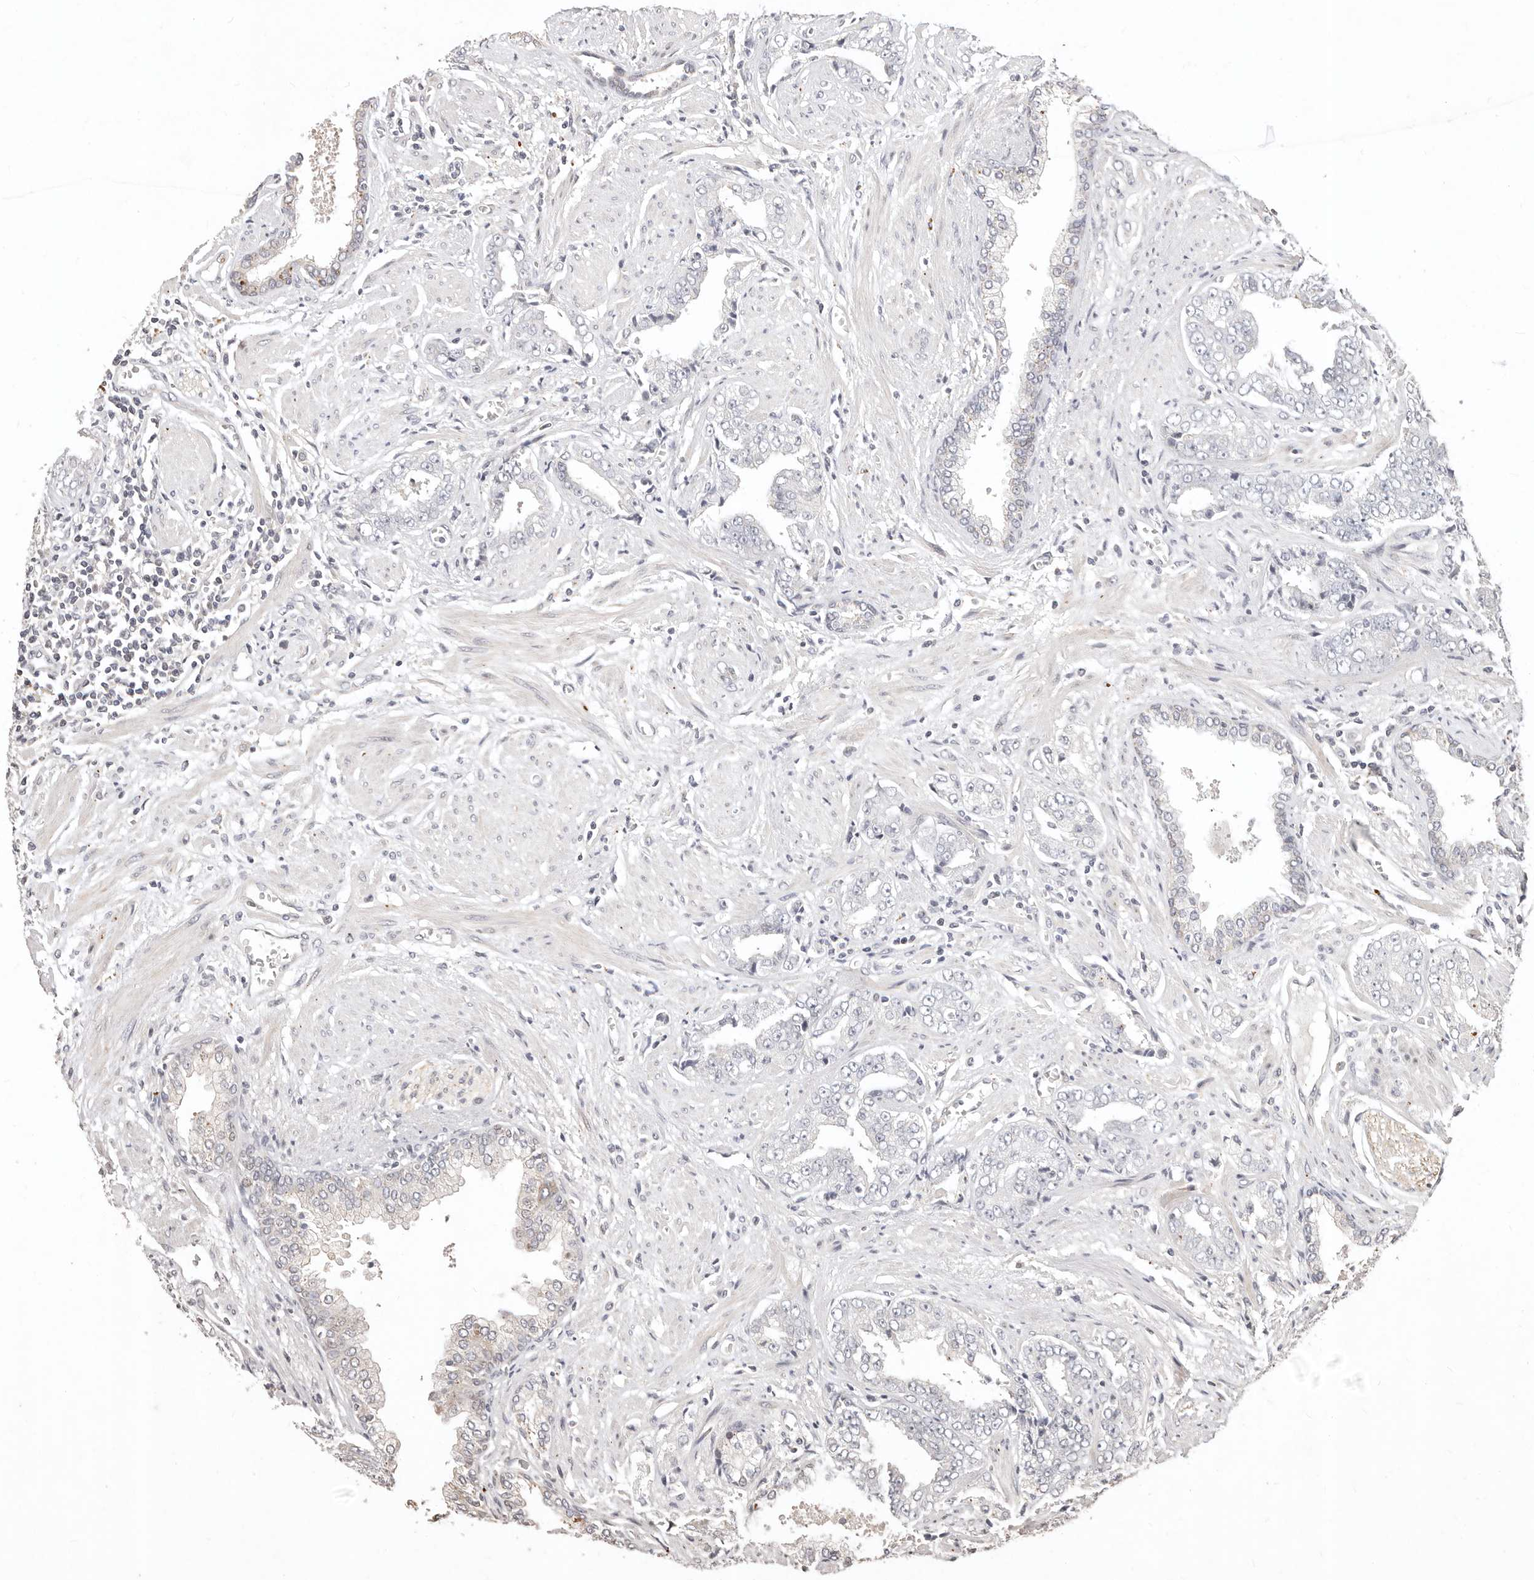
{"staining": {"intensity": "negative", "quantity": "none", "location": "none"}, "tissue": "prostate cancer", "cell_type": "Tumor cells", "image_type": "cancer", "snomed": [{"axis": "morphology", "description": "Adenocarcinoma, High grade"}, {"axis": "topography", "description": "Prostate"}], "caption": "DAB immunohistochemical staining of human prostate cancer (high-grade adenocarcinoma) demonstrates no significant staining in tumor cells. (DAB immunohistochemistry (IHC), high magnification).", "gene": "KIF9", "patient": {"sex": "male", "age": 71}}